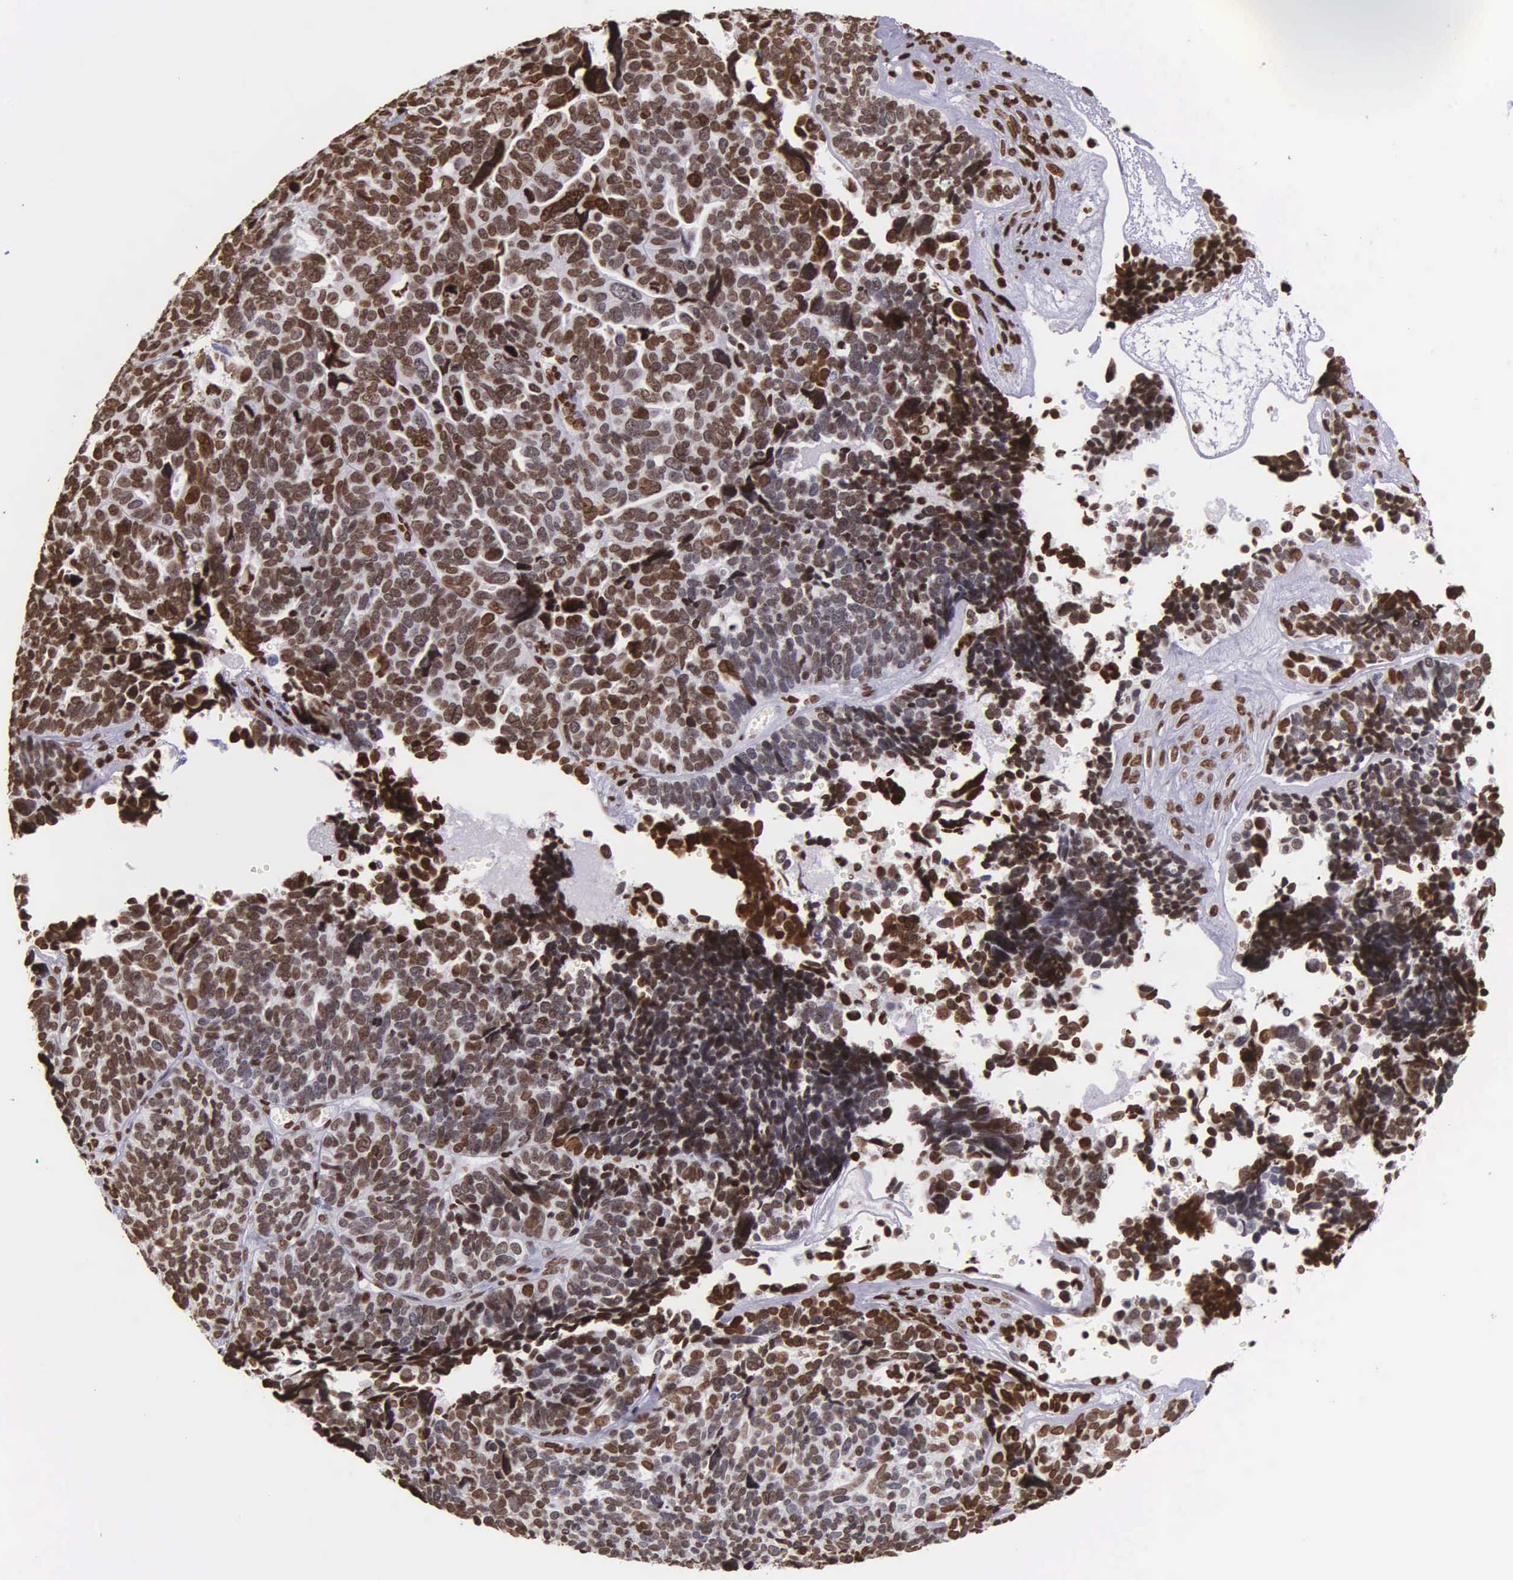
{"staining": {"intensity": "strong", "quantity": ">75%", "location": "nuclear"}, "tissue": "ovarian cancer", "cell_type": "Tumor cells", "image_type": "cancer", "snomed": [{"axis": "morphology", "description": "Cystadenocarcinoma, serous, NOS"}, {"axis": "topography", "description": "Ovary"}], "caption": "This micrograph shows immunohistochemistry (IHC) staining of human ovarian cancer, with high strong nuclear positivity in about >75% of tumor cells.", "gene": "H1-0", "patient": {"sex": "female", "age": 77}}